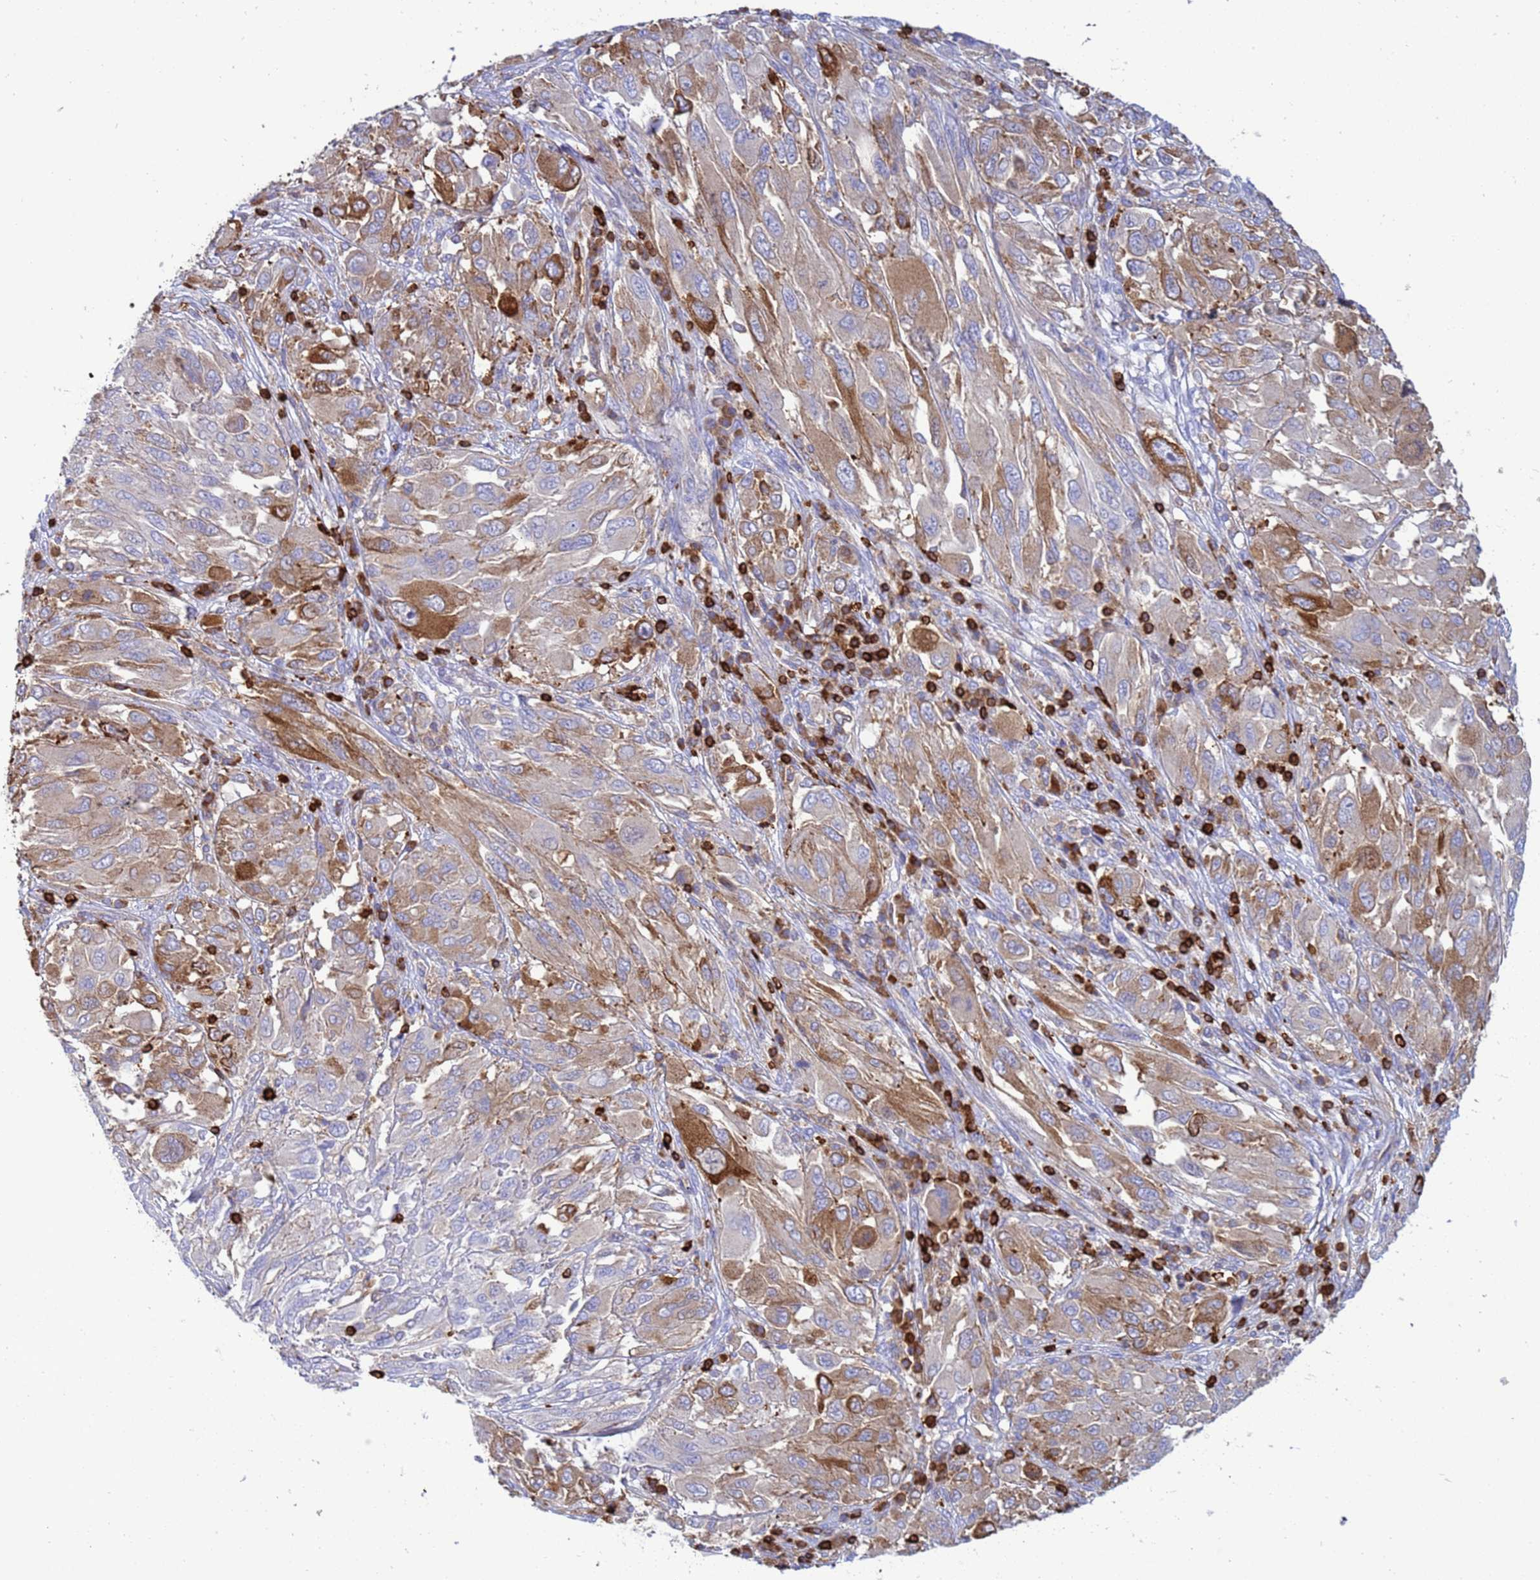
{"staining": {"intensity": "moderate", "quantity": "<25%", "location": "cytoplasmic/membranous"}, "tissue": "melanoma", "cell_type": "Tumor cells", "image_type": "cancer", "snomed": [{"axis": "morphology", "description": "Malignant melanoma, NOS"}, {"axis": "topography", "description": "Skin"}], "caption": "IHC of human malignant melanoma reveals low levels of moderate cytoplasmic/membranous expression in about <25% of tumor cells.", "gene": "EZR", "patient": {"sex": "female", "age": 91}}